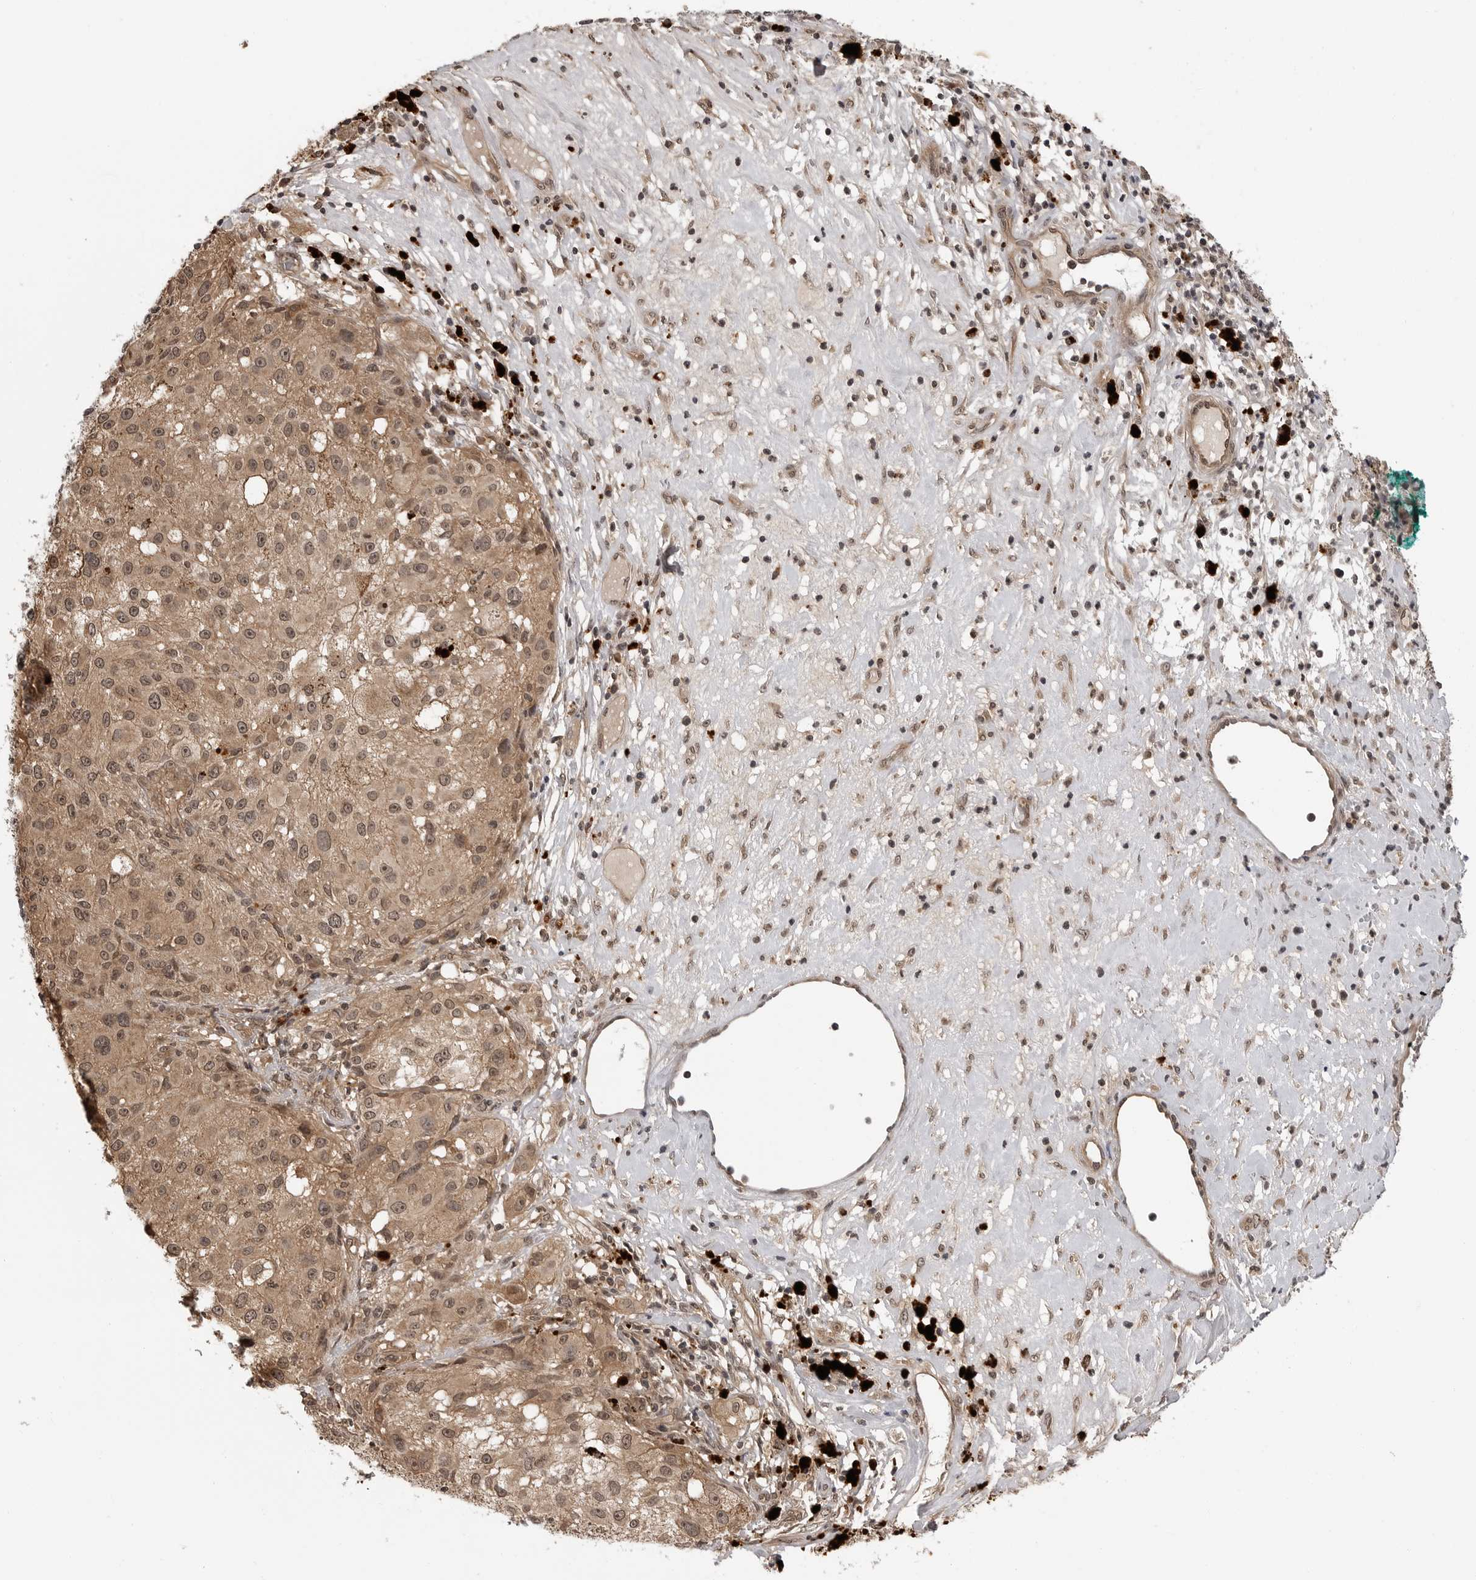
{"staining": {"intensity": "moderate", "quantity": ">75%", "location": "cytoplasmic/membranous,nuclear"}, "tissue": "melanoma", "cell_type": "Tumor cells", "image_type": "cancer", "snomed": [{"axis": "morphology", "description": "Necrosis, NOS"}, {"axis": "morphology", "description": "Malignant melanoma, NOS"}, {"axis": "topography", "description": "Skin"}], "caption": "Human malignant melanoma stained for a protein (brown) displays moderate cytoplasmic/membranous and nuclear positive positivity in approximately >75% of tumor cells.", "gene": "IL24", "patient": {"sex": "female", "age": 87}}